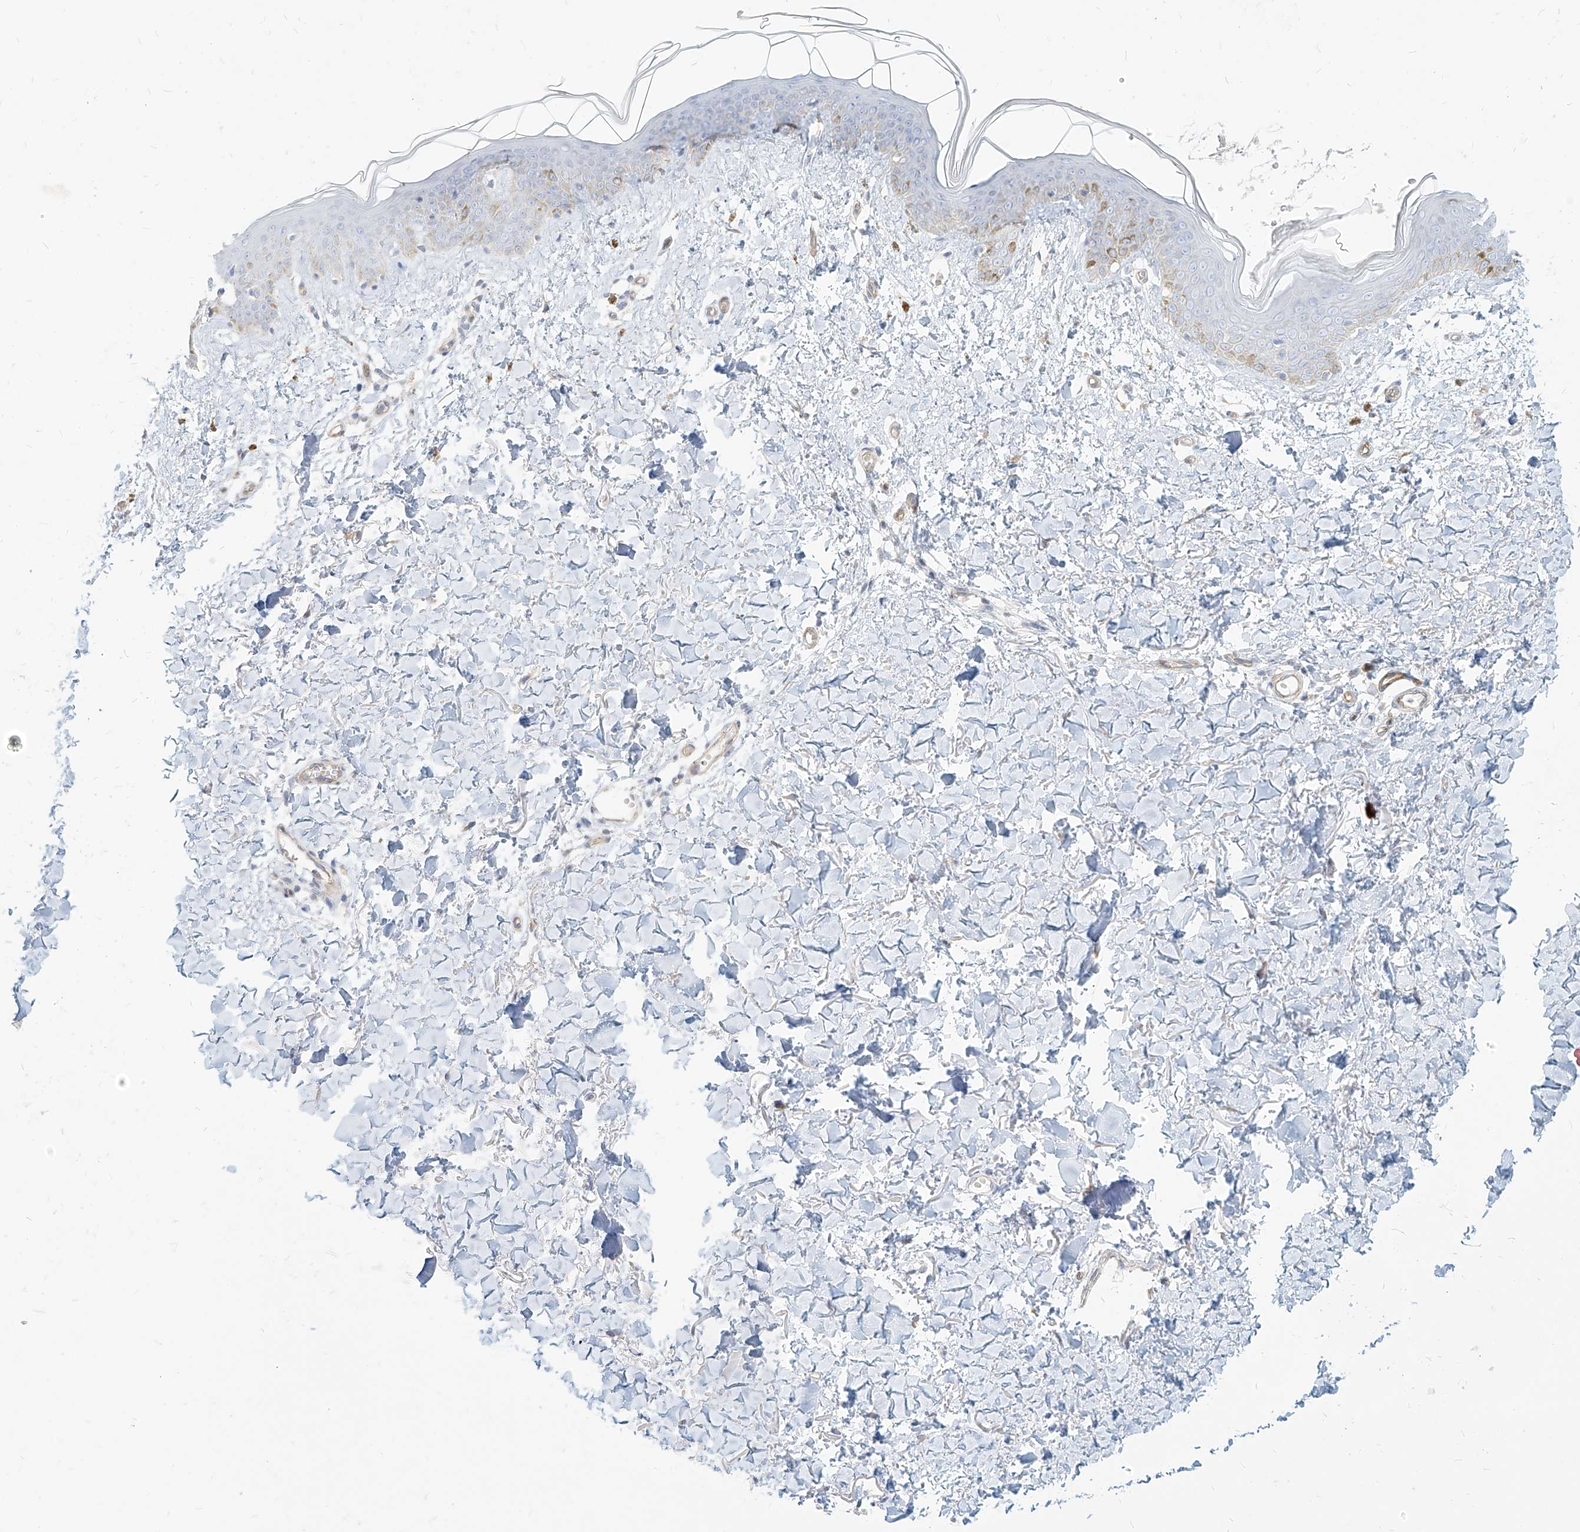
{"staining": {"intensity": "negative", "quantity": "none", "location": "none"}, "tissue": "skin", "cell_type": "Fibroblasts", "image_type": "normal", "snomed": [{"axis": "morphology", "description": "Normal tissue, NOS"}, {"axis": "topography", "description": "Skin"}], "caption": "Immunohistochemistry of unremarkable human skin demonstrates no positivity in fibroblasts.", "gene": "ITPKB", "patient": {"sex": "female", "age": 46}}